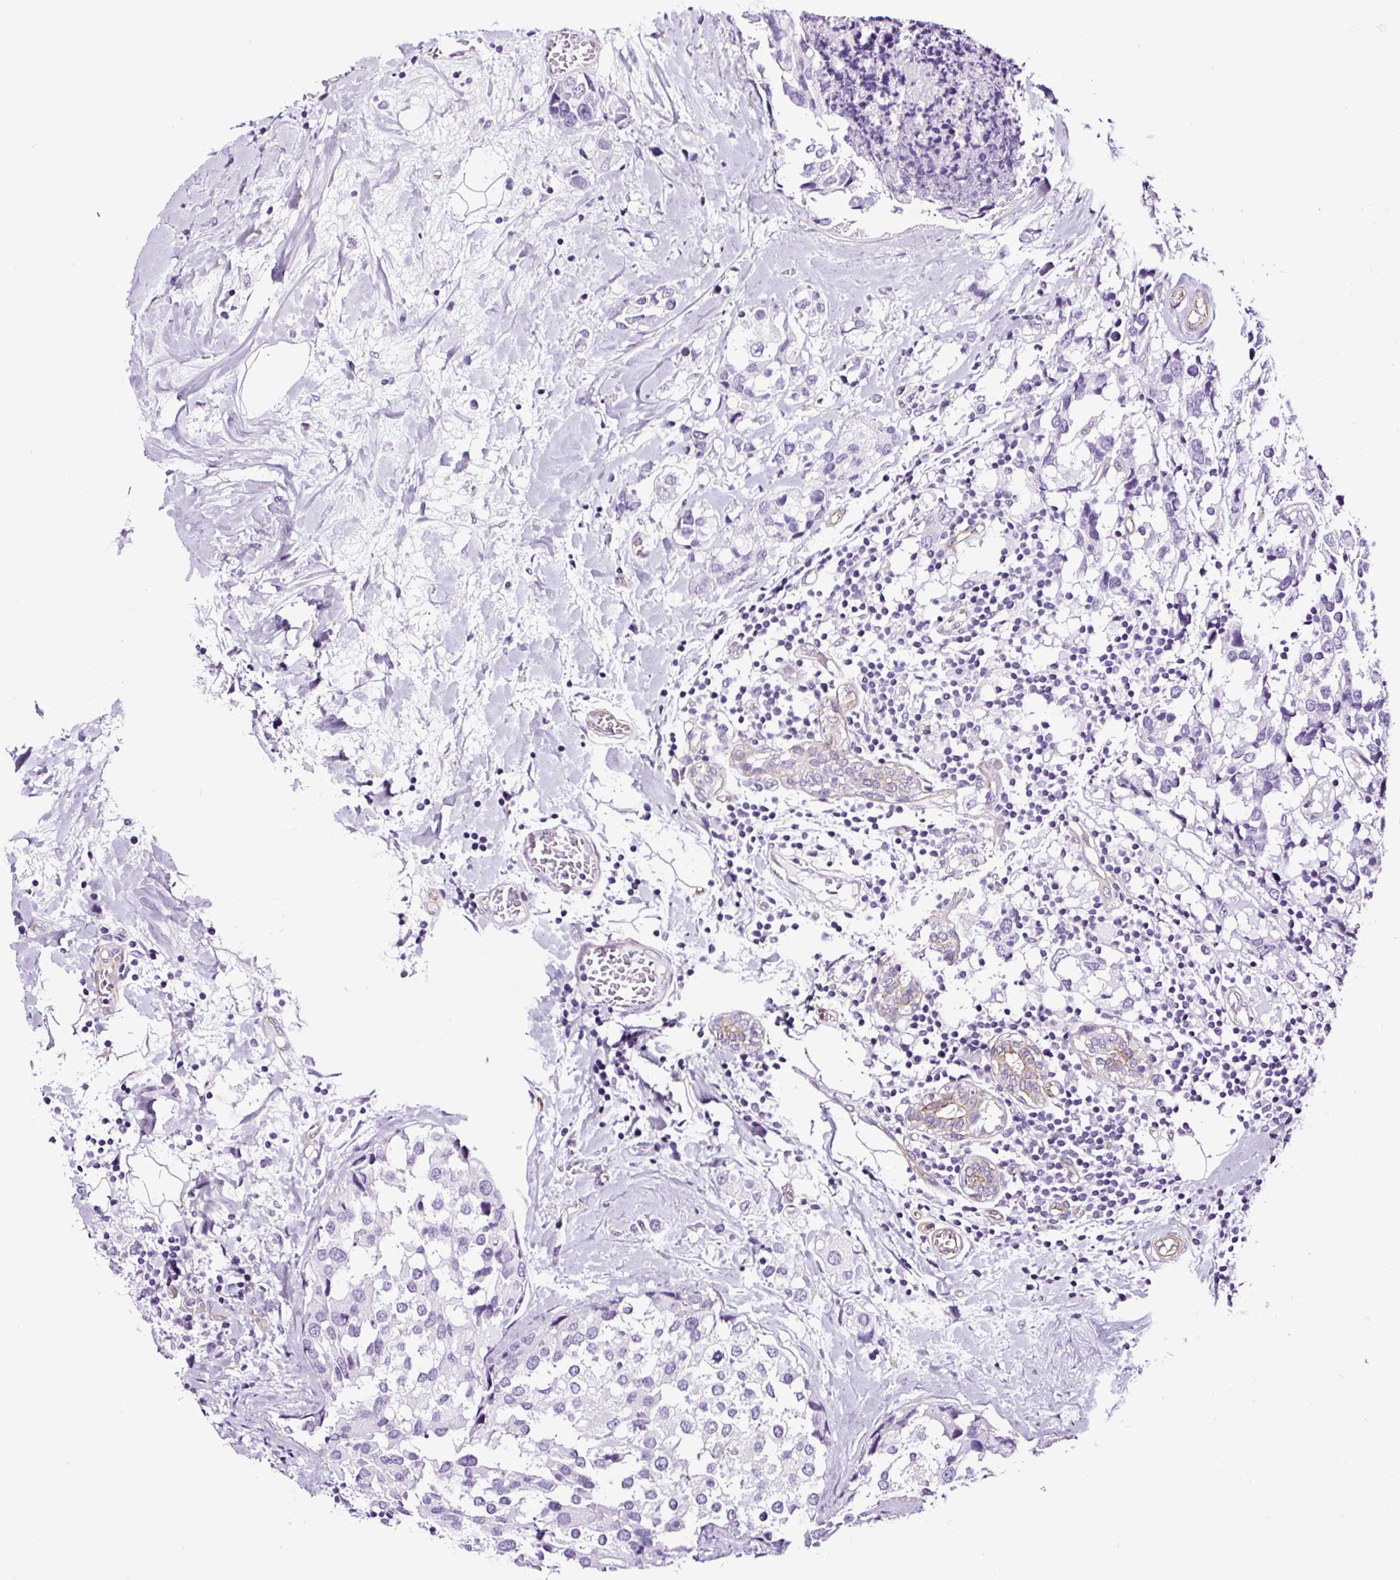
{"staining": {"intensity": "negative", "quantity": "none", "location": "none"}, "tissue": "breast cancer", "cell_type": "Tumor cells", "image_type": "cancer", "snomed": [{"axis": "morphology", "description": "Lobular carcinoma"}, {"axis": "topography", "description": "Breast"}], "caption": "This is a micrograph of IHC staining of lobular carcinoma (breast), which shows no expression in tumor cells. (Brightfield microscopy of DAB (3,3'-diaminobenzidine) immunohistochemistry at high magnification).", "gene": "SLC7A8", "patient": {"sex": "female", "age": 59}}